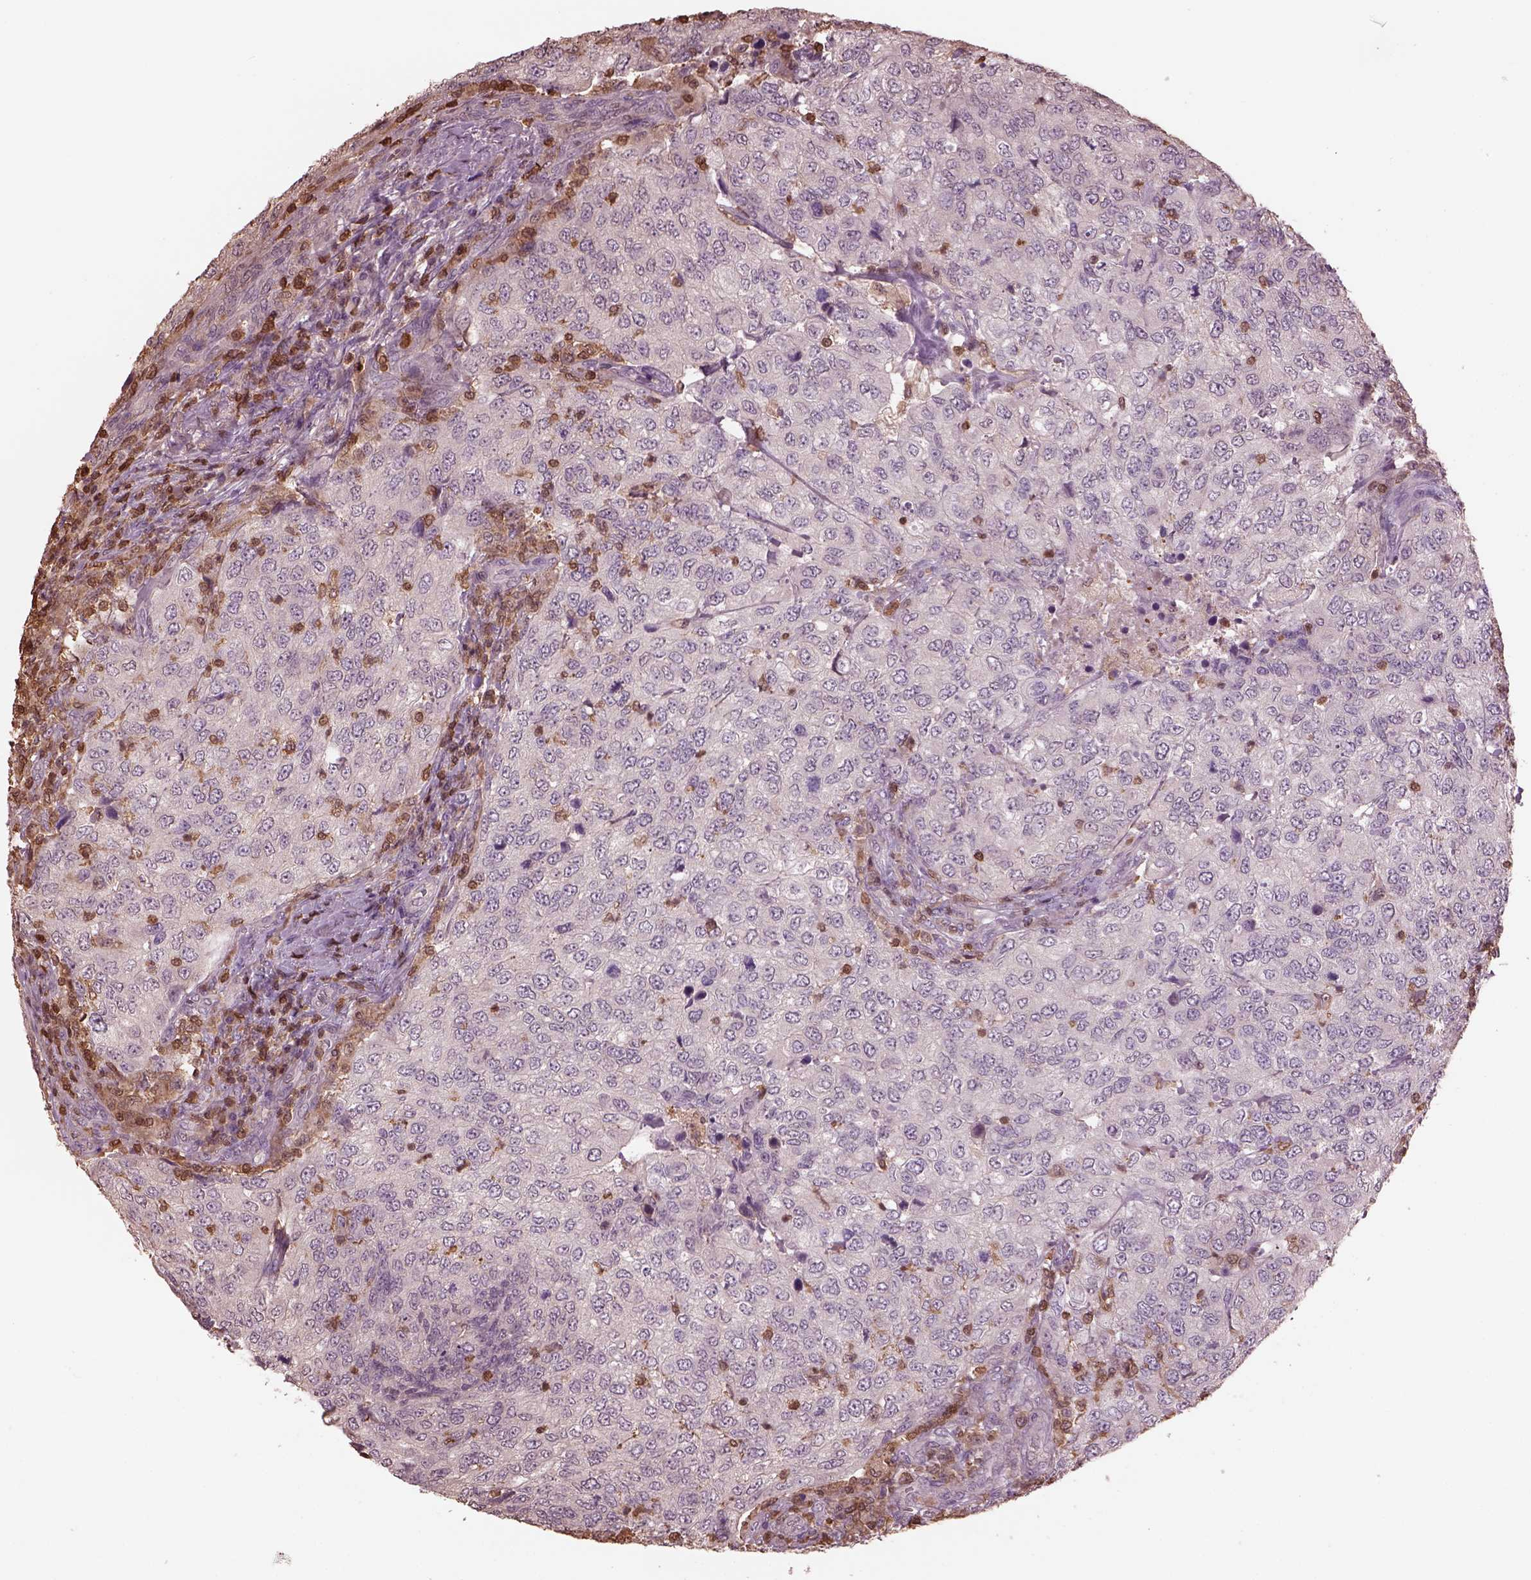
{"staining": {"intensity": "negative", "quantity": "none", "location": "none"}, "tissue": "urothelial cancer", "cell_type": "Tumor cells", "image_type": "cancer", "snomed": [{"axis": "morphology", "description": "Urothelial carcinoma, High grade"}, {"axis": "topography", "description": "Urinary bladder"}], "caption": "Tumor cells are negative for protein expression in human urothelial cancer.", "gene": "IL31RA", "patient": {"sex": "female", "age": 78}}